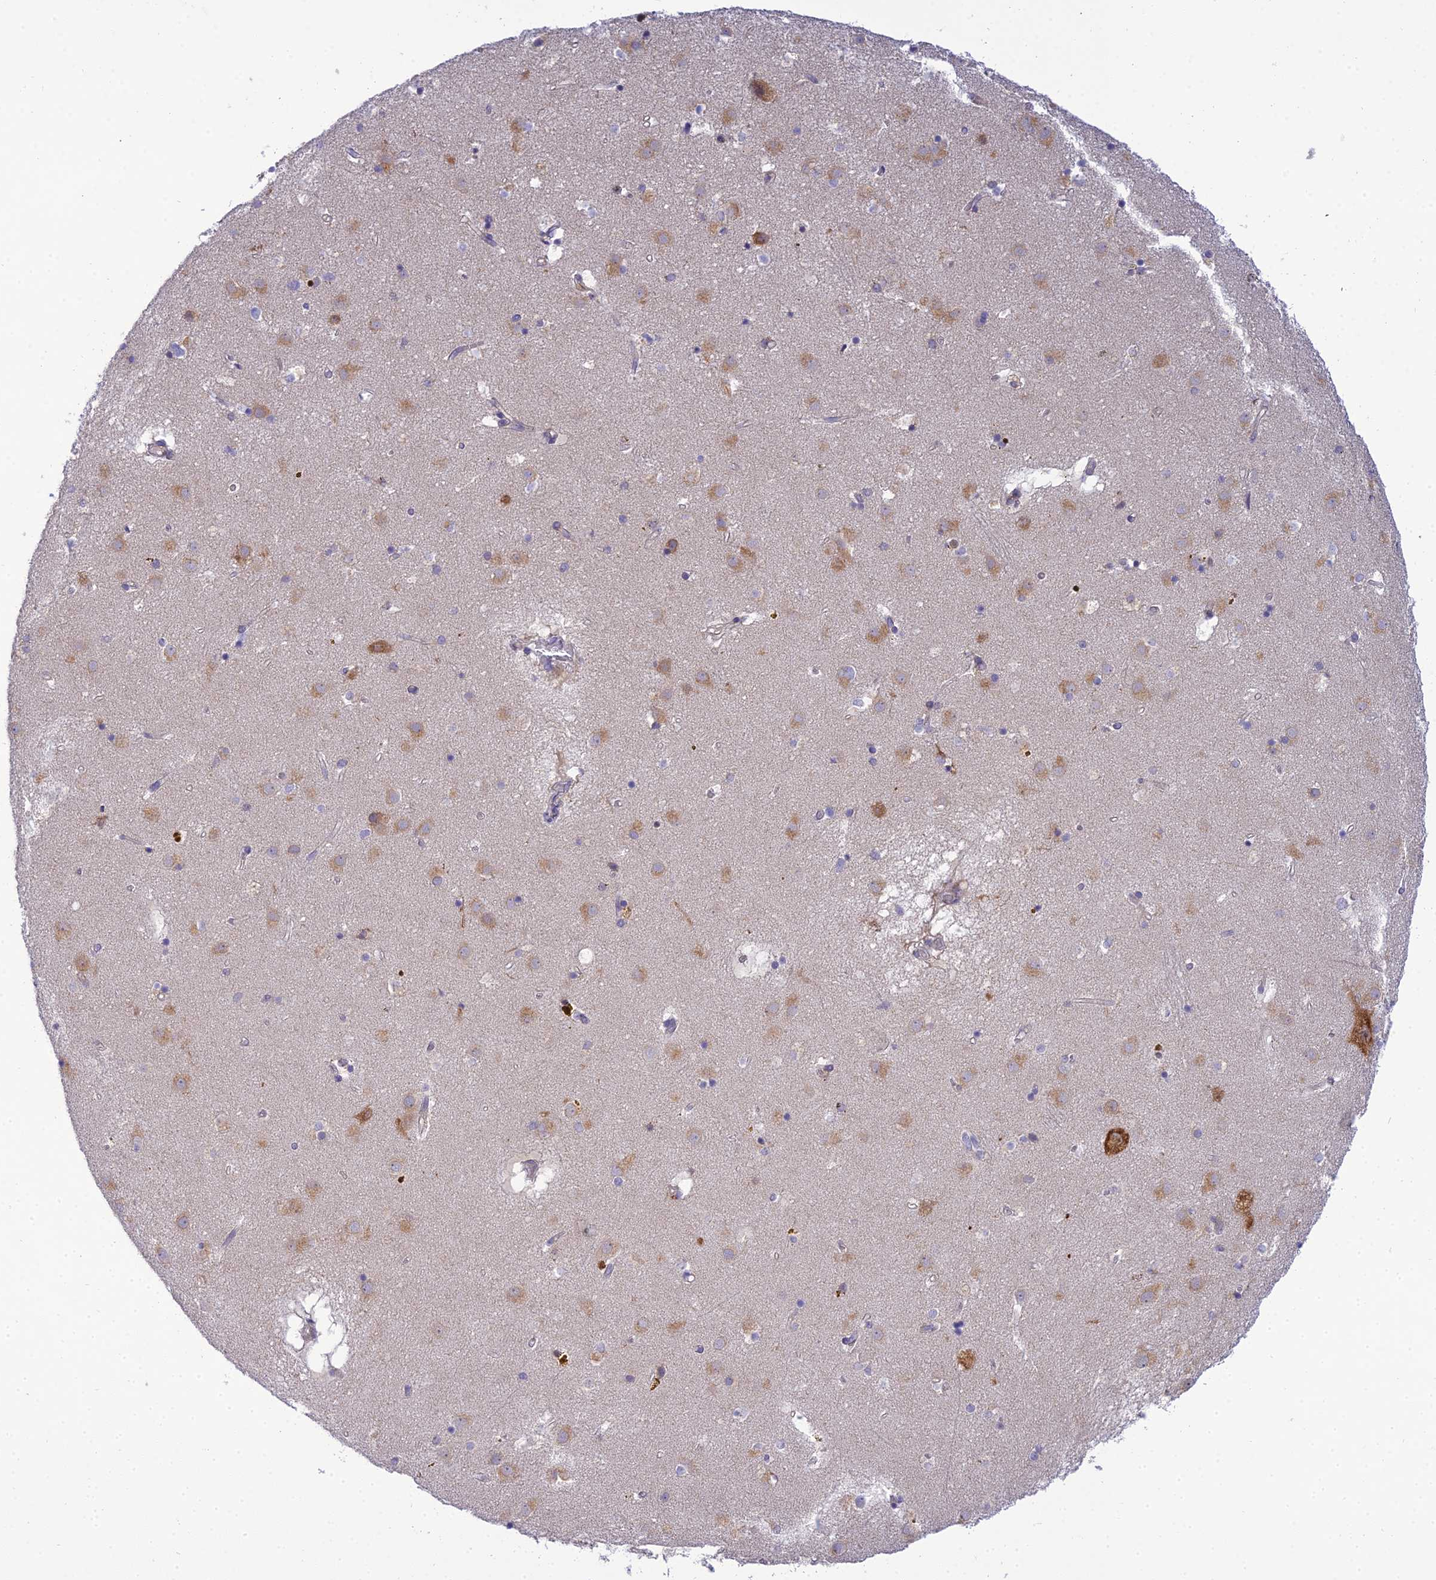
{"staining": {"intensity": "negative", "quantity": "none", "location": "none"}, "tissue": "caudate", "cell_type": "Glial cells", "image_type": "normal", "snomed": [{"axis": "morphology", "description": "Normal tissue, NOS"}, {"axis": "topography", "description": "Lateral ventricle wall"}], "caption": "Glial cells show no significant protein expression in benign caudate. The staining was performed using DAB to visualize the protein expression in brown, while the nuclei were stained in blue with hematoxylin (Magnification: 20x).", "gene": "CLCN7", "patient": {"sex": "male", "age": 70}}